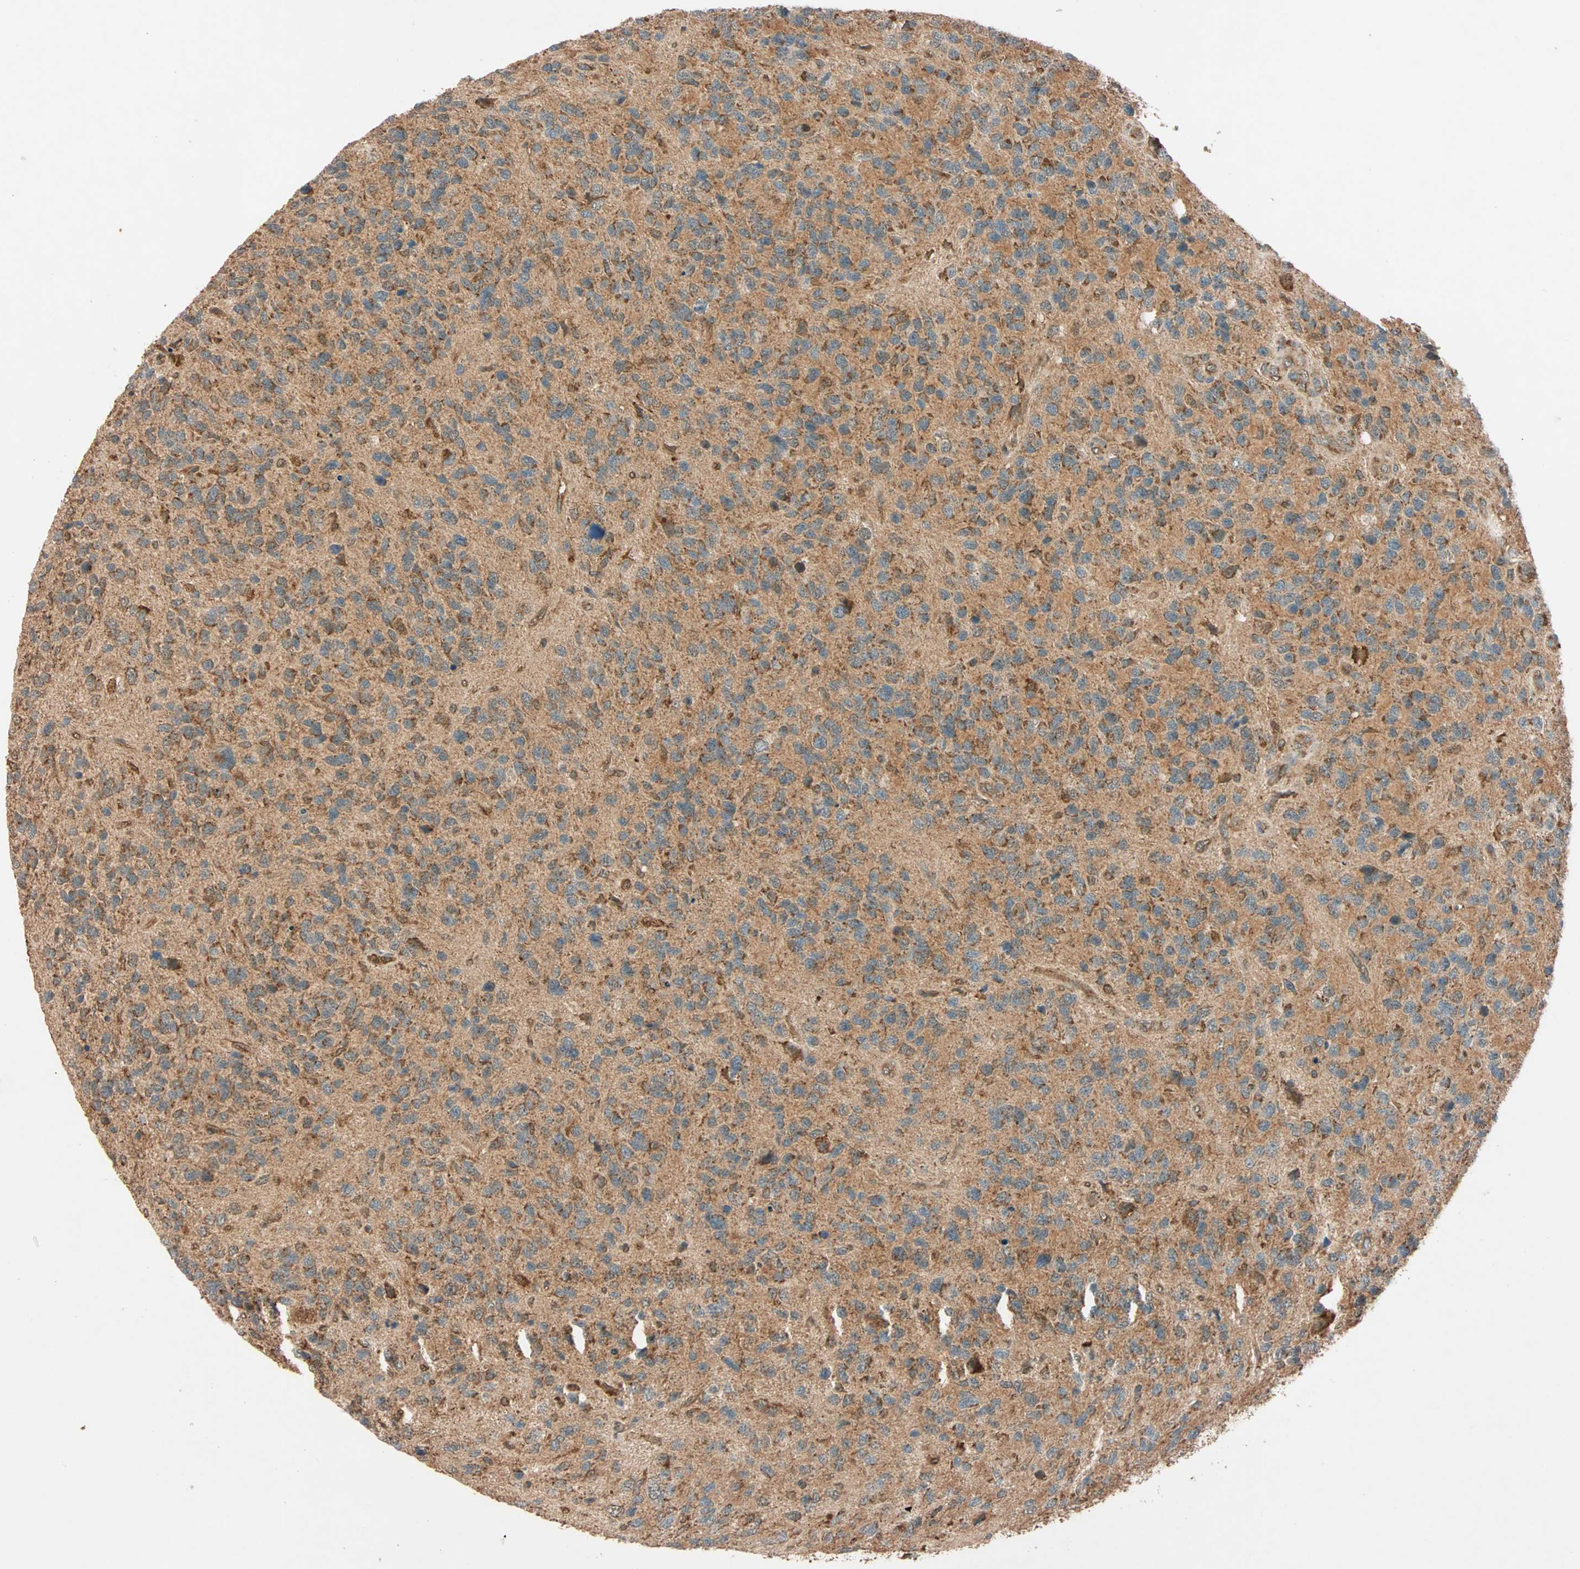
{"staining": {"intensity": "strong", "quantity": ">75%", "location": "cytoplasmic/membranous"}, "tissue": "glioma", "cell_type": "Tumor cells", "image_type": "cancer", "snomed": [{"axis": "morphology", "description": "Glioma, malignant, High grade"}, {"axis": "topography", "description": "Brain"}], "caption": "DAB (3,3'-diaminobenzidine) immunohistochemical staining of malignant glioma (high-grade) exhibits strong cytoplasmic/membranous protein staining in approximately >75% of tumor cells. (DAB = brown stain, brightfield microscopy at high magnification).", "gene": "MAPK1", "patient": {"sex": "female", "age": 58}}